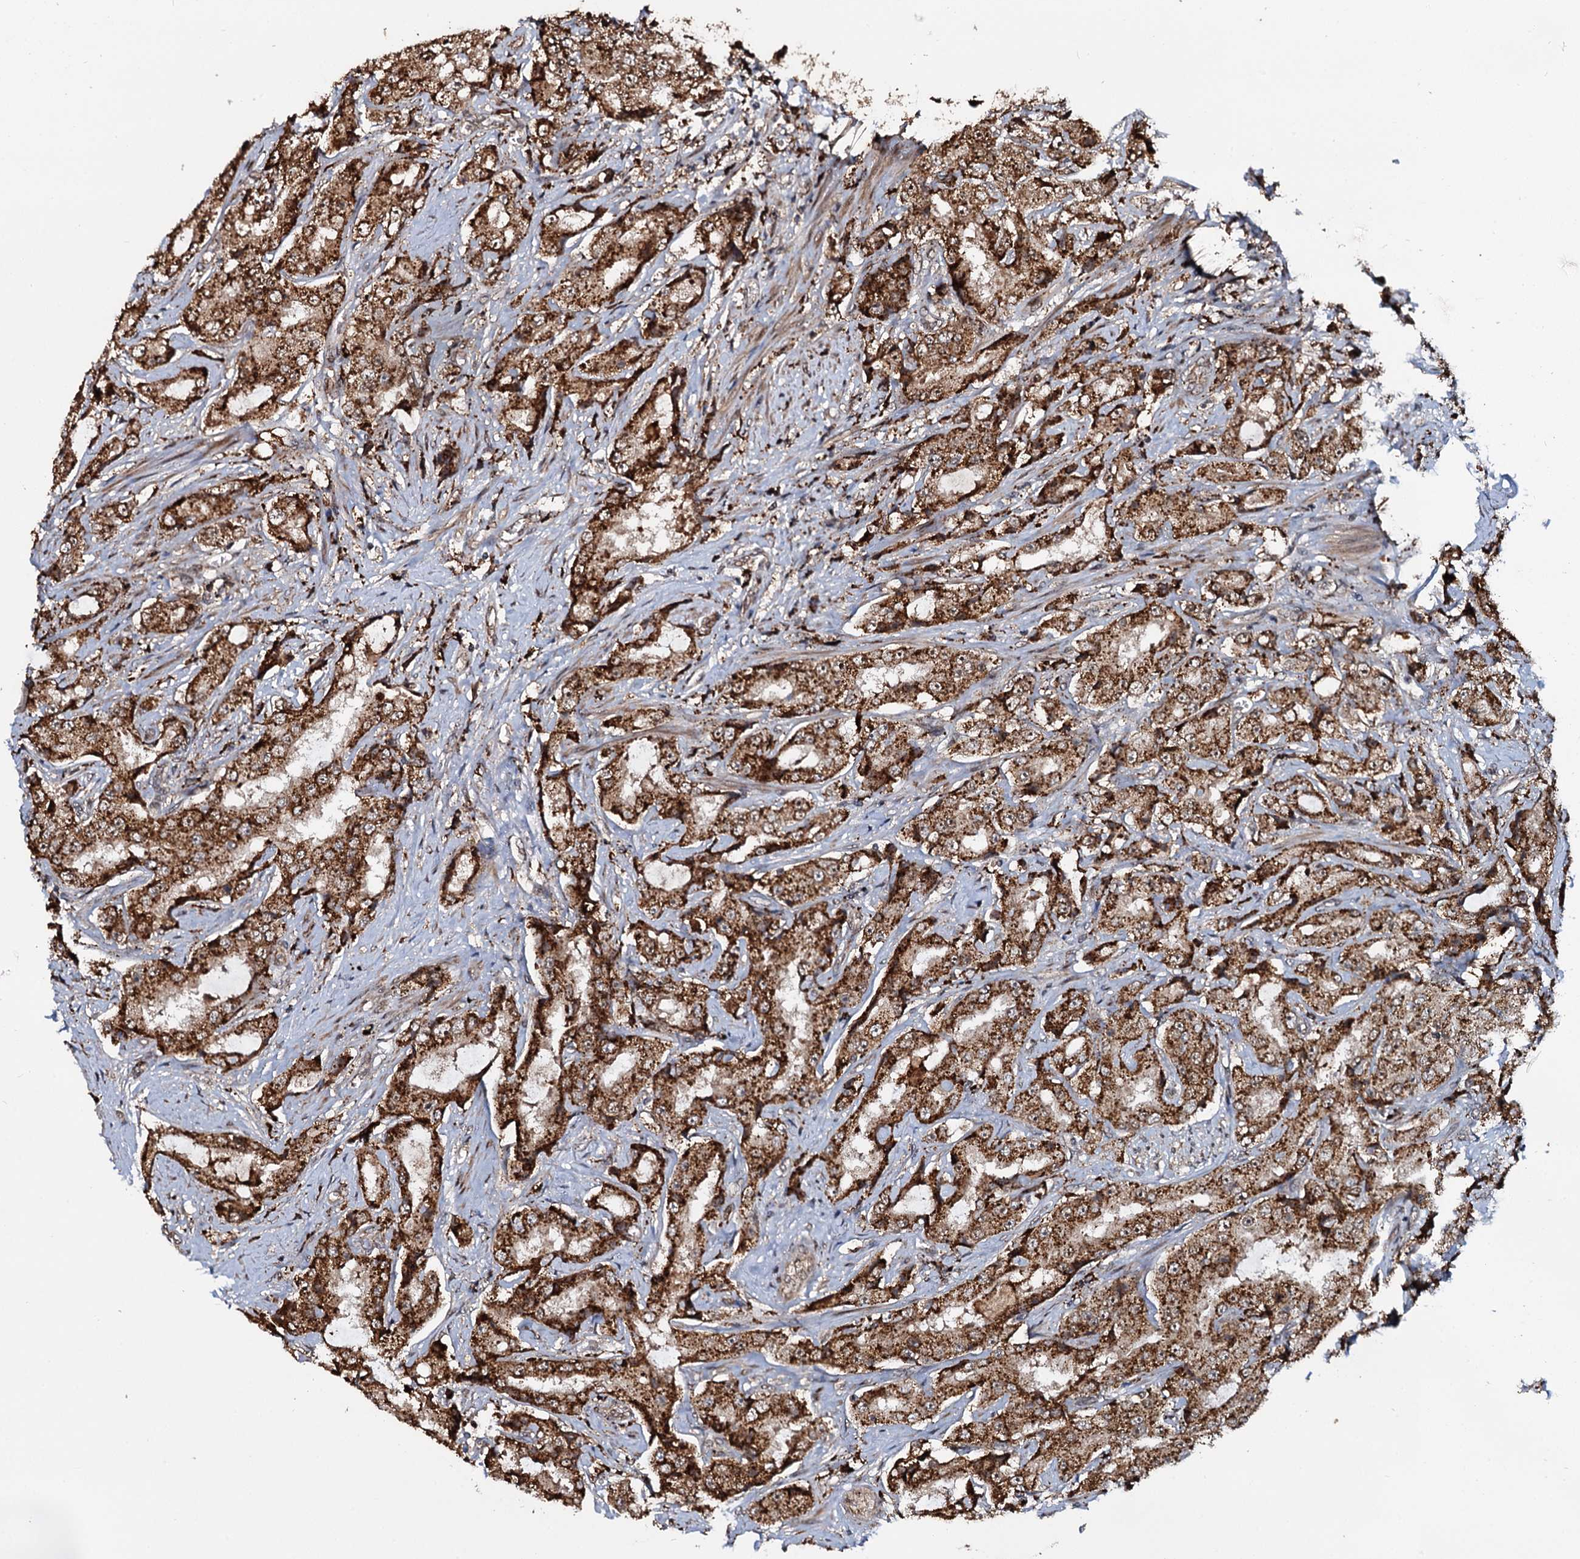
{"staining": {"intensity": "moderate", "quantity": ">75%", "location": "cytoplasmic/membranous"}, "tissue": "prostate cancer", "cell_type": "Tumor cells", "image_type": "cancer", "snomed": [{"axis": "morphology", "description": "Adenocarcinoma, High grade"}, {"axis": "topography", "description": "Prostate"}], "caption": "Immunohistochemistry (IHC) (DAB) staining of human adenocarcinoma (high-grade) (prostate) displays moderate cytoplasmic/membranous protein expression in approximately >75% of tumor cells.", "gene": "CEP192", "patient": {"sex": "male", "age": 73}}